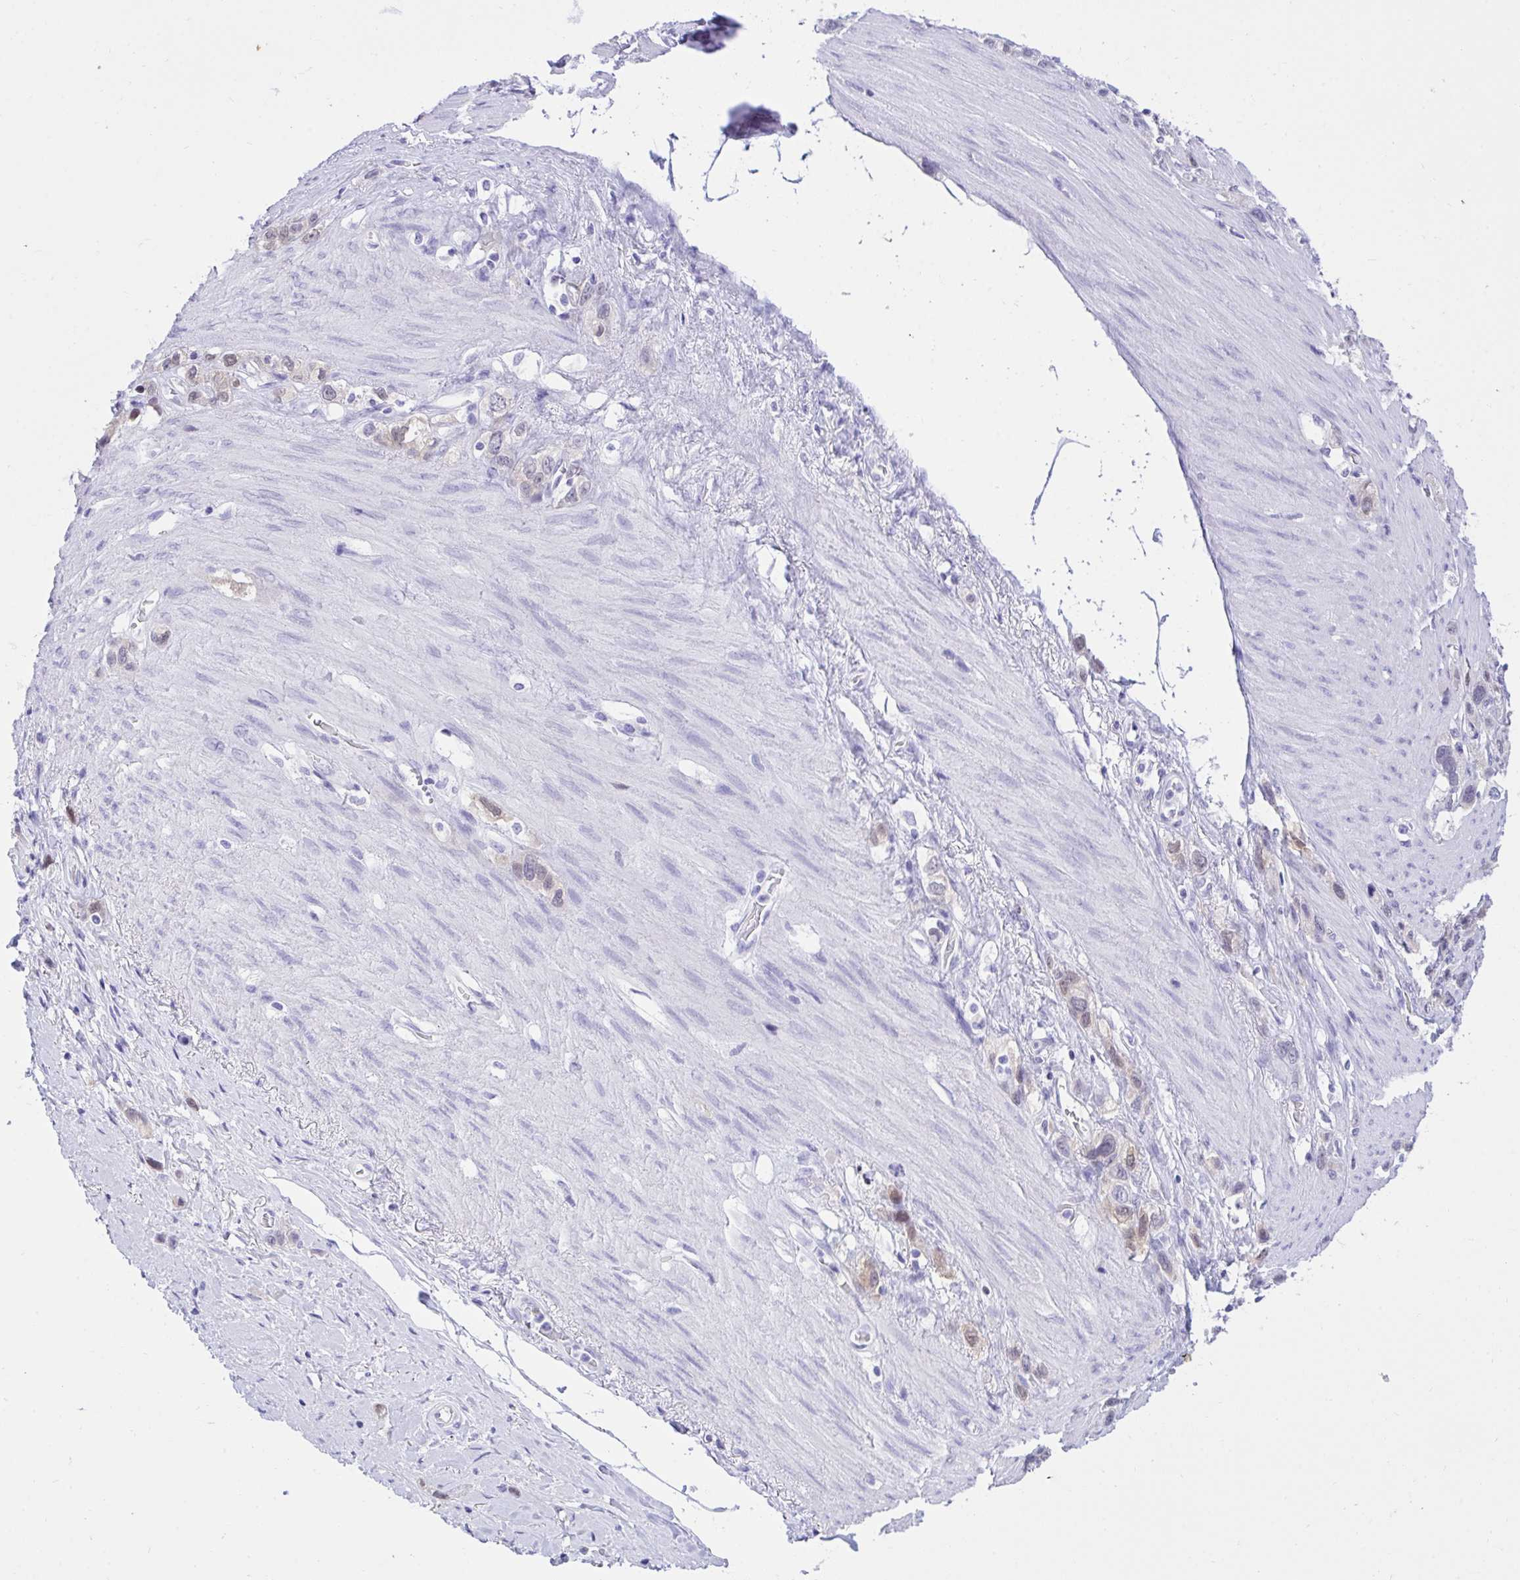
{"staining": {"intensity": "weak", "quantity": "25%-75%", "location": "cytoplasmic/membranous,nuclear"}, "tissue": "stomach cancer", "cell_type": "Tumor cells", "image_type": "cancer", "snomed": [{"axis": "morphology", "description": "Adenocarcinoma, NOS"}, {"axis": "topography", "description": "Stomach"}], "caption": "Human stomach cancer (adenocarcinoma) stained for a protein (brown) reveals weak cytoplasmic/membranous and nuclear positive expression in approximately 25%-75% of tumor cells.", "gene": "PGM2L1", "patient": {"sex": "female", "age": 65}}